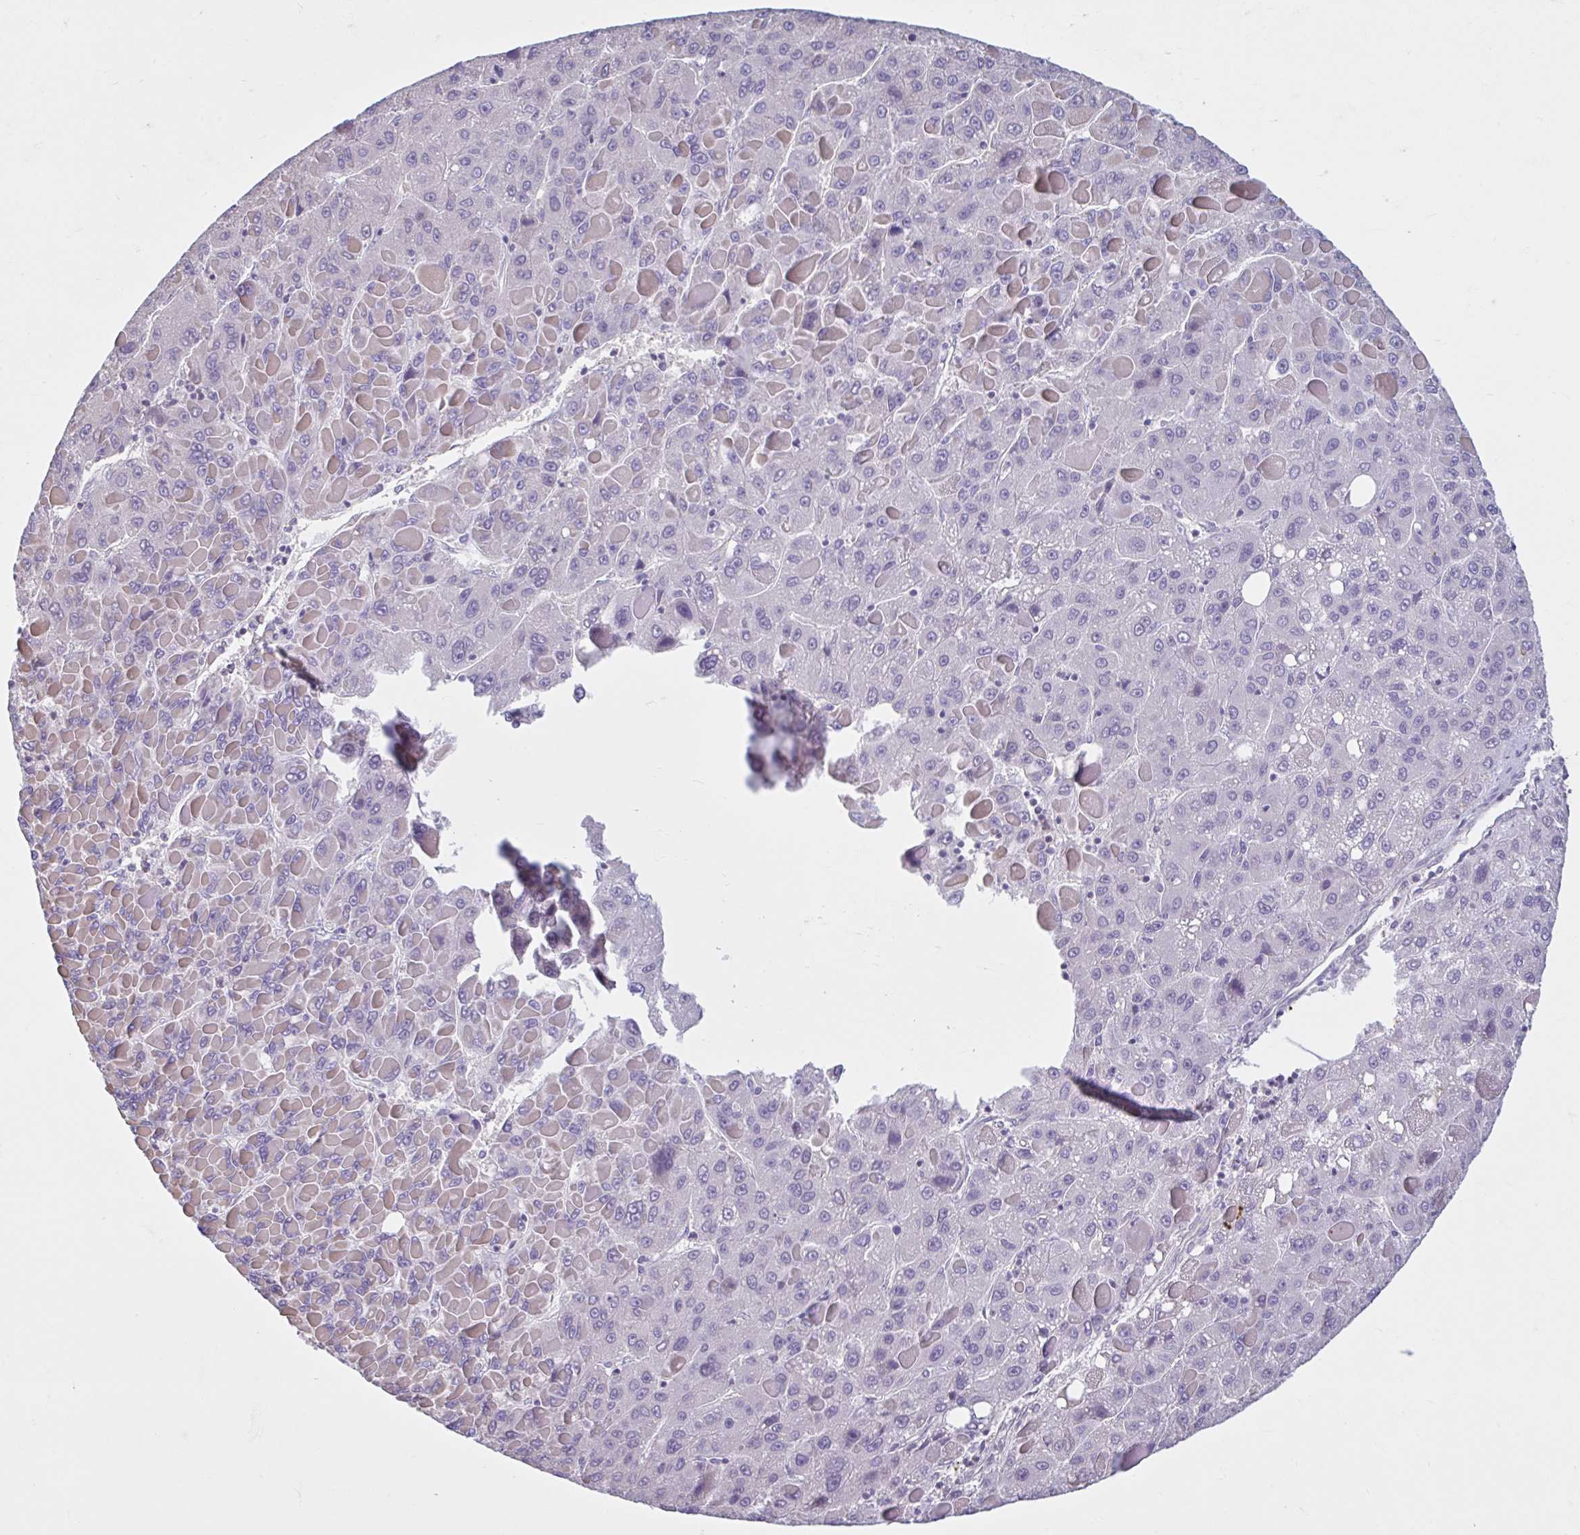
{"staining": {"intensity": "negative", "quantity": "none", "location": "none"}, "tissue": "liver cancer", "cell_type": "Tumor cells", "image_type": "cancer", "snomed": [{"axis": "morphology", "description": "Carcinoma, Hepatocellular, NOS"}, {"axis": "topography", "description": "Liver"}], "caption": "Micrograph shows no significant protein expression in tumor cells of hepatocellular carcinoma (liver).", "gene": "CDH19", "patient": {"sex": "female", "age": 82}}